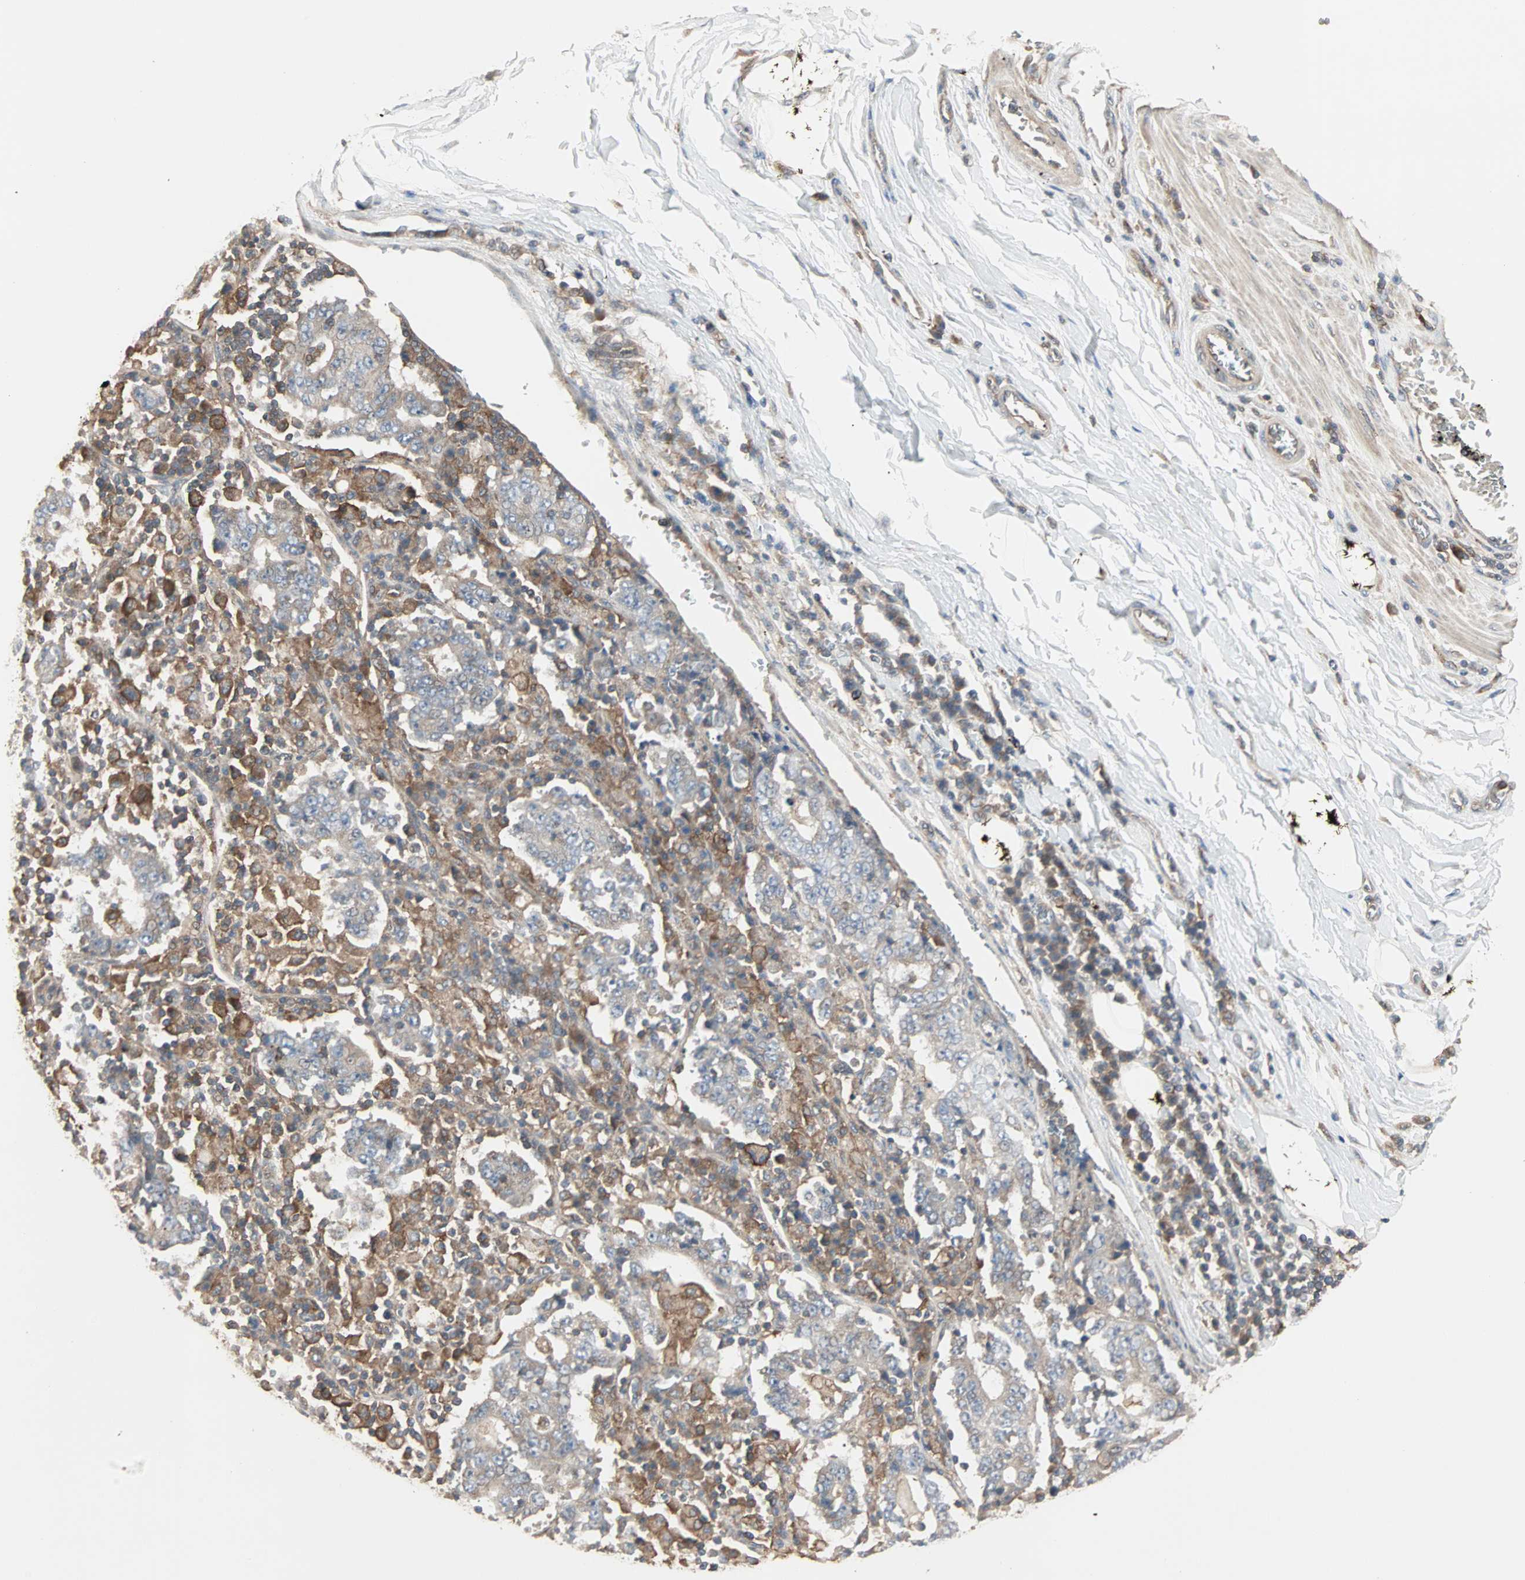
{"staining": {"intensity": "weak", "quantity": ">75%", "location": "cytoplasmic/membranous"}, "tissue": "stomach cancer", "cell_type": "Tumor cells", "image_type": "cancer", "snomed": [{"axis": "morphology", "description": "Normal tissue, NOS"}, {"axis": "morphology", "description": "Adenocarcinoma, NOS"}, {"axis": "topography", "description": "Stomach, upper"}, {"axis": "topography", "description": "Stomach"}], "caption": "Human stomach adenocarcinoma stained with a brown dye shows weak cytoplasmic/membranous positive positivity in approximately >75% of tumor cells.", "gene": "GNAI2", "patient": {"sex": "male", "age": 59}}